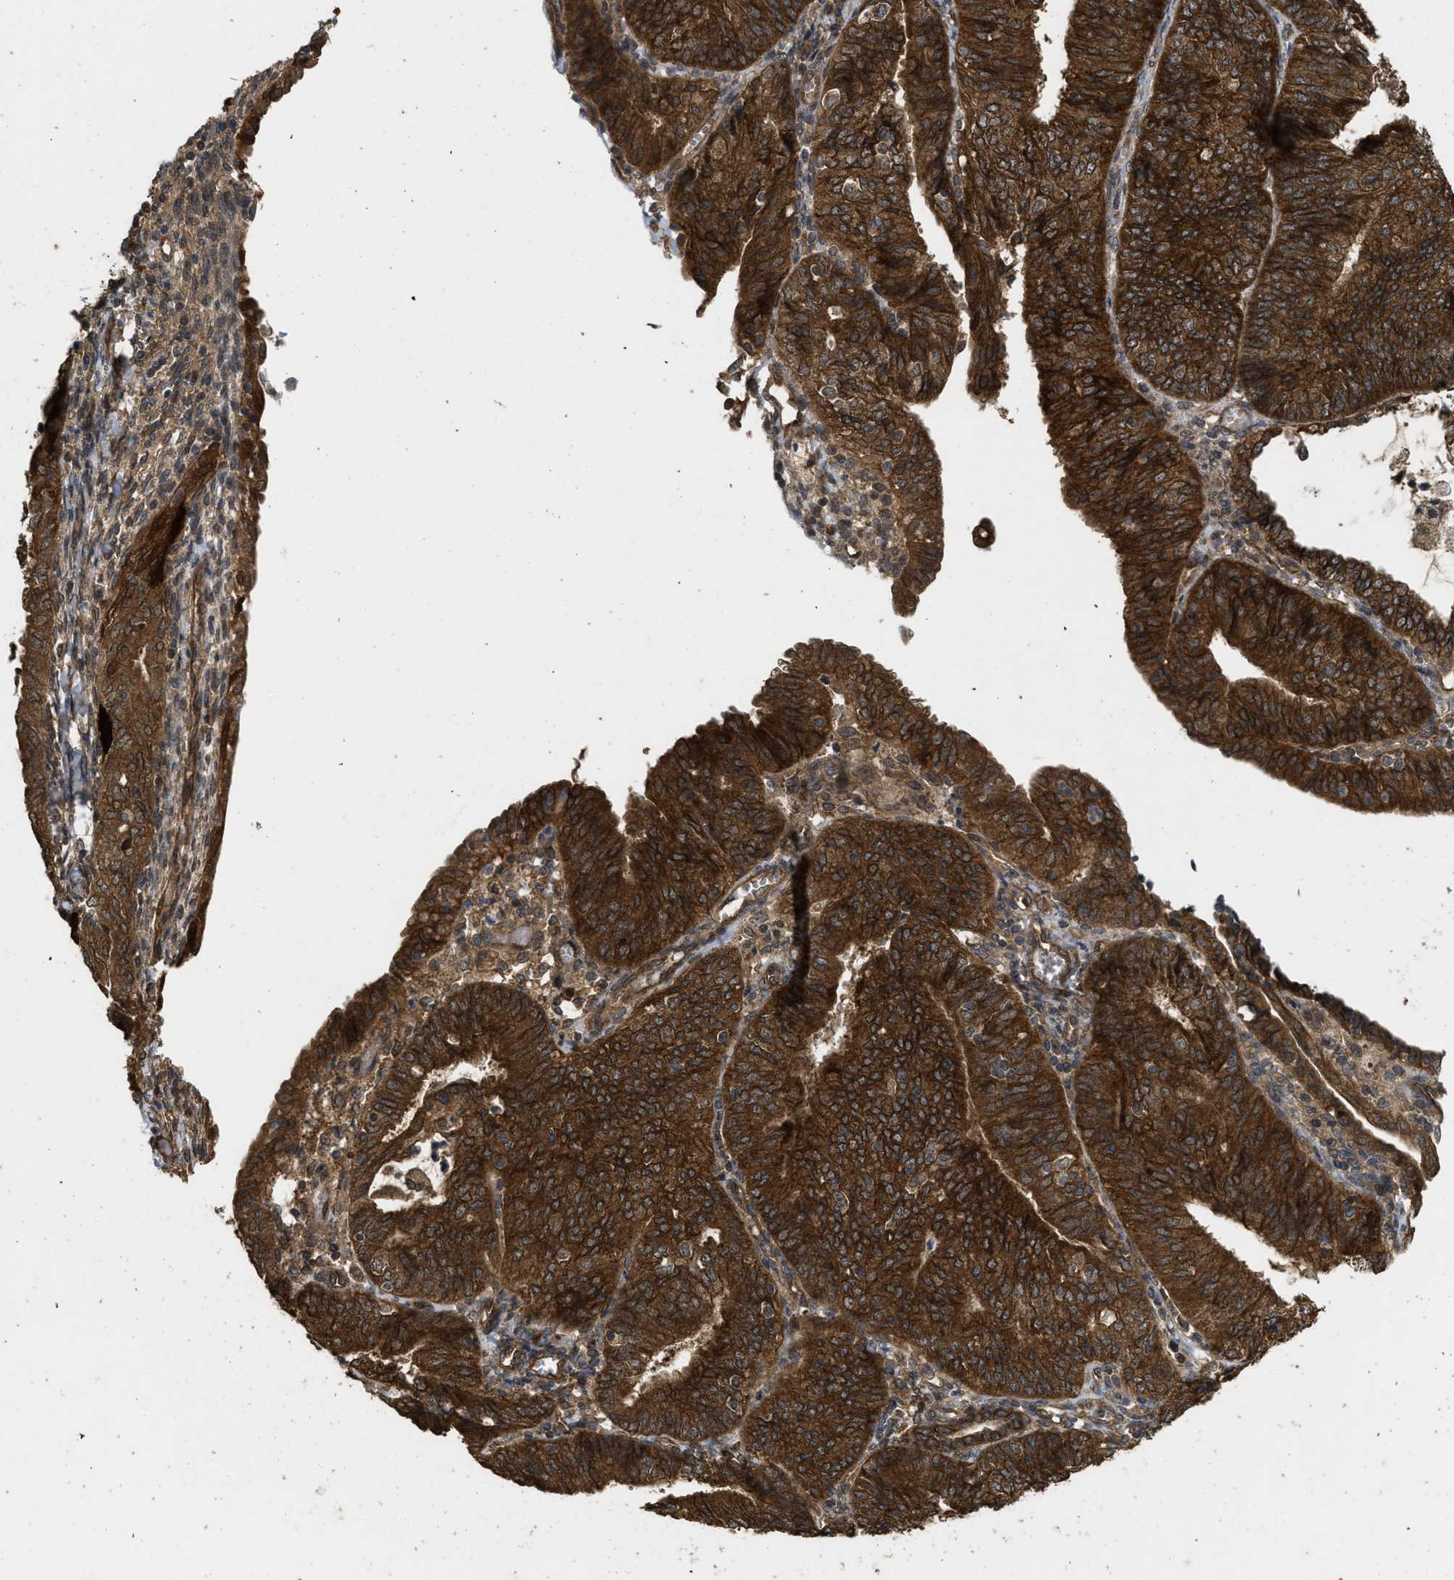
{"staining": {"intensity": "strong", "quantity": ">75%", "location": "cytoplasmic/membranous"}, "tissue": "endometrial cancer", "cell_type": "Tumor cells", "image_type": "cancer", "snomed": [{"axis": "morphology", "description": "Adenocarcinoma, NOS"}, {"axis": "topography", "description": "Endometrium"}], "caption": "This photomicrograph shows endometrial adenocarcinoma stained with immunohistochemistry to label a protein in brown. The cytoplasmic/membranous of tumor cells show strong positivity for the protein. Nuclei are counter-stained blue.", "gene": "FZD6", "patient": {"sex": "female", "age": 58}}